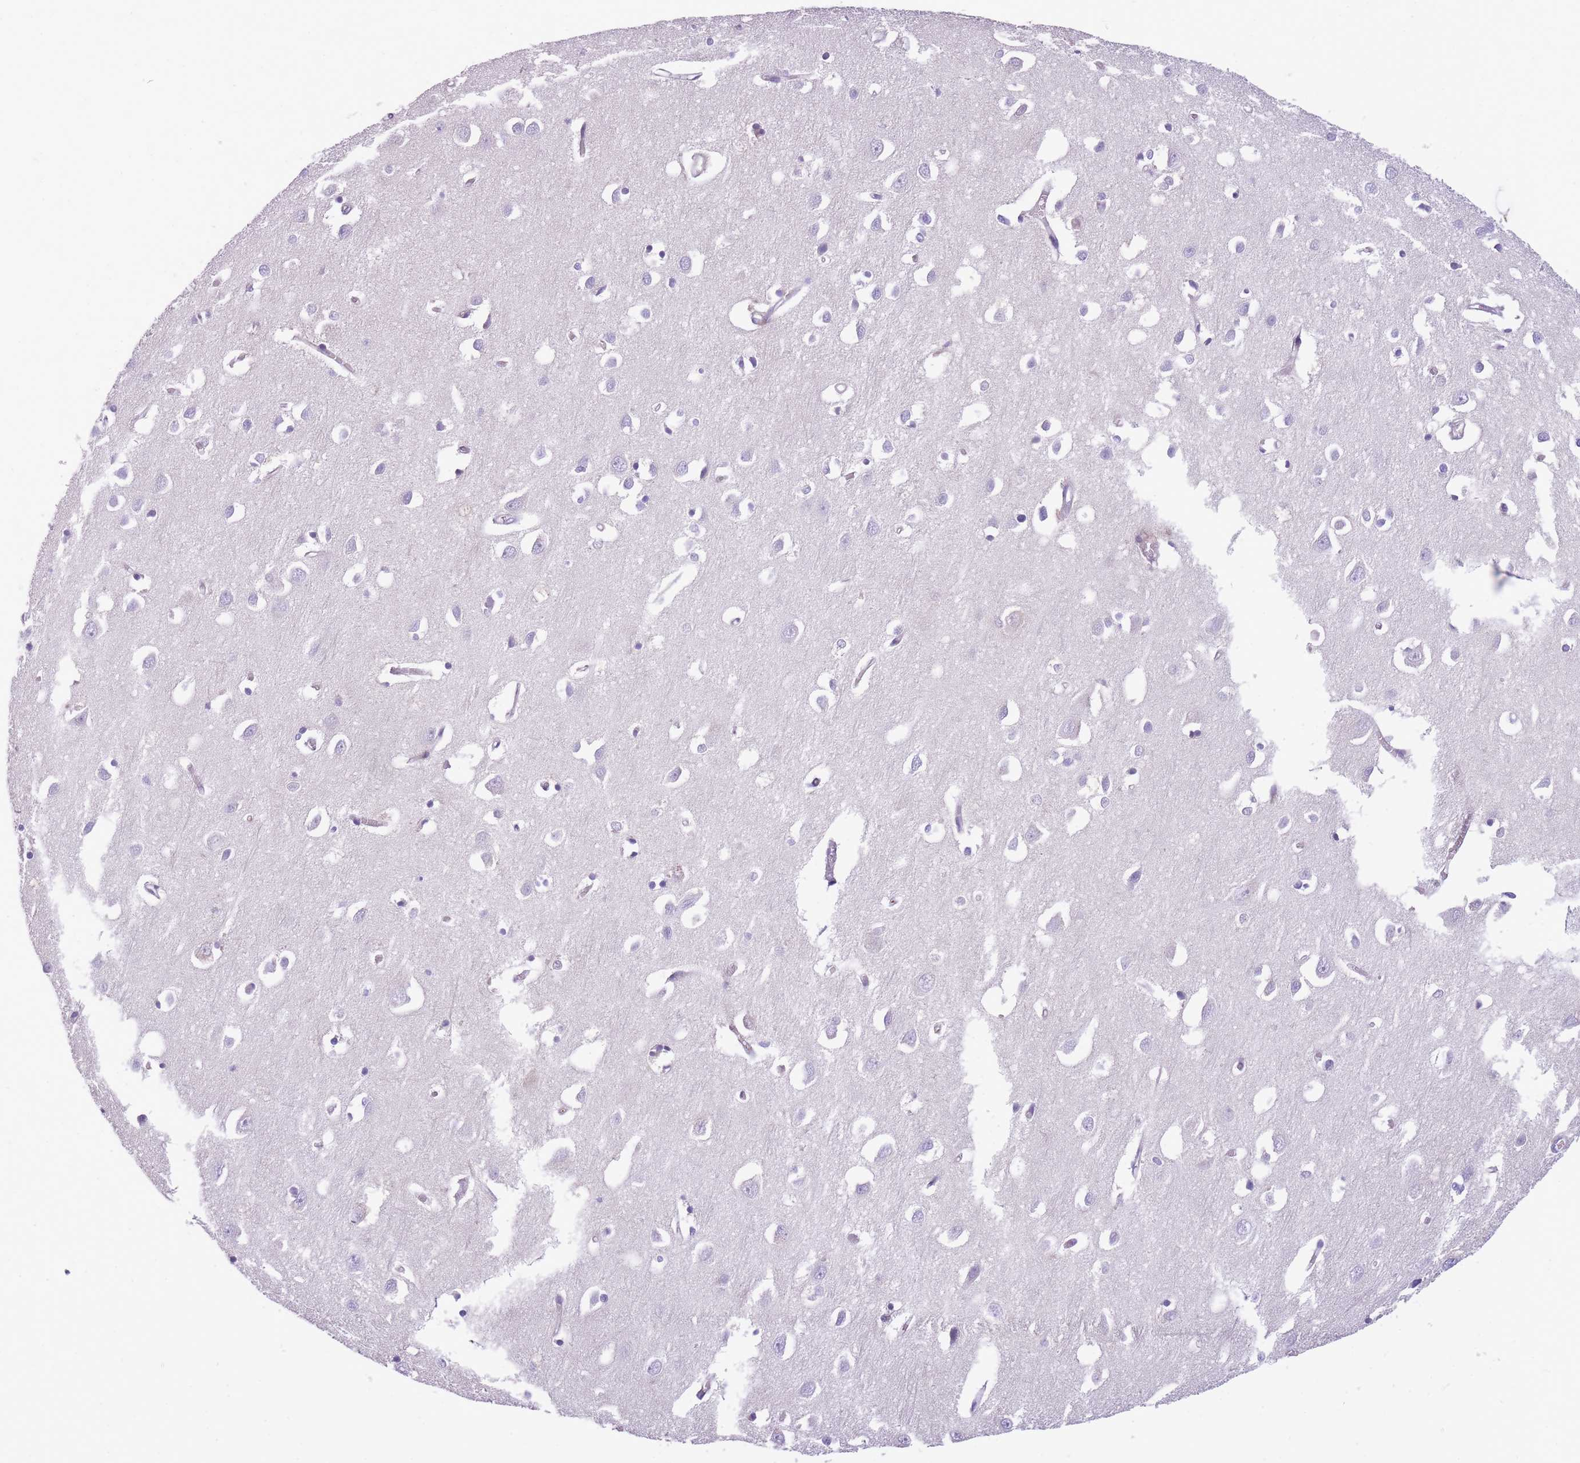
{"staining": {"intensity": "negative", "quantity": "none", "location": "none"}, "tissue": "cerebral cortex", "cell_type": "Endothelial cells", "image_type": "normal", "snomed": [{"axis": "morphology", "description": "Normal tissue, NOS"}, {"axis": "topography", "description": "Cerebral cortex"}], "caption": "High magnification brightfield microscopy of benign cerebral cortex stained with DAB (brown) and counterstained with hematoxylin (blue): endothelial cells show no significant positivity.", "gene": "GNAT1", "patient": {"sex": "female", "age": 64}}